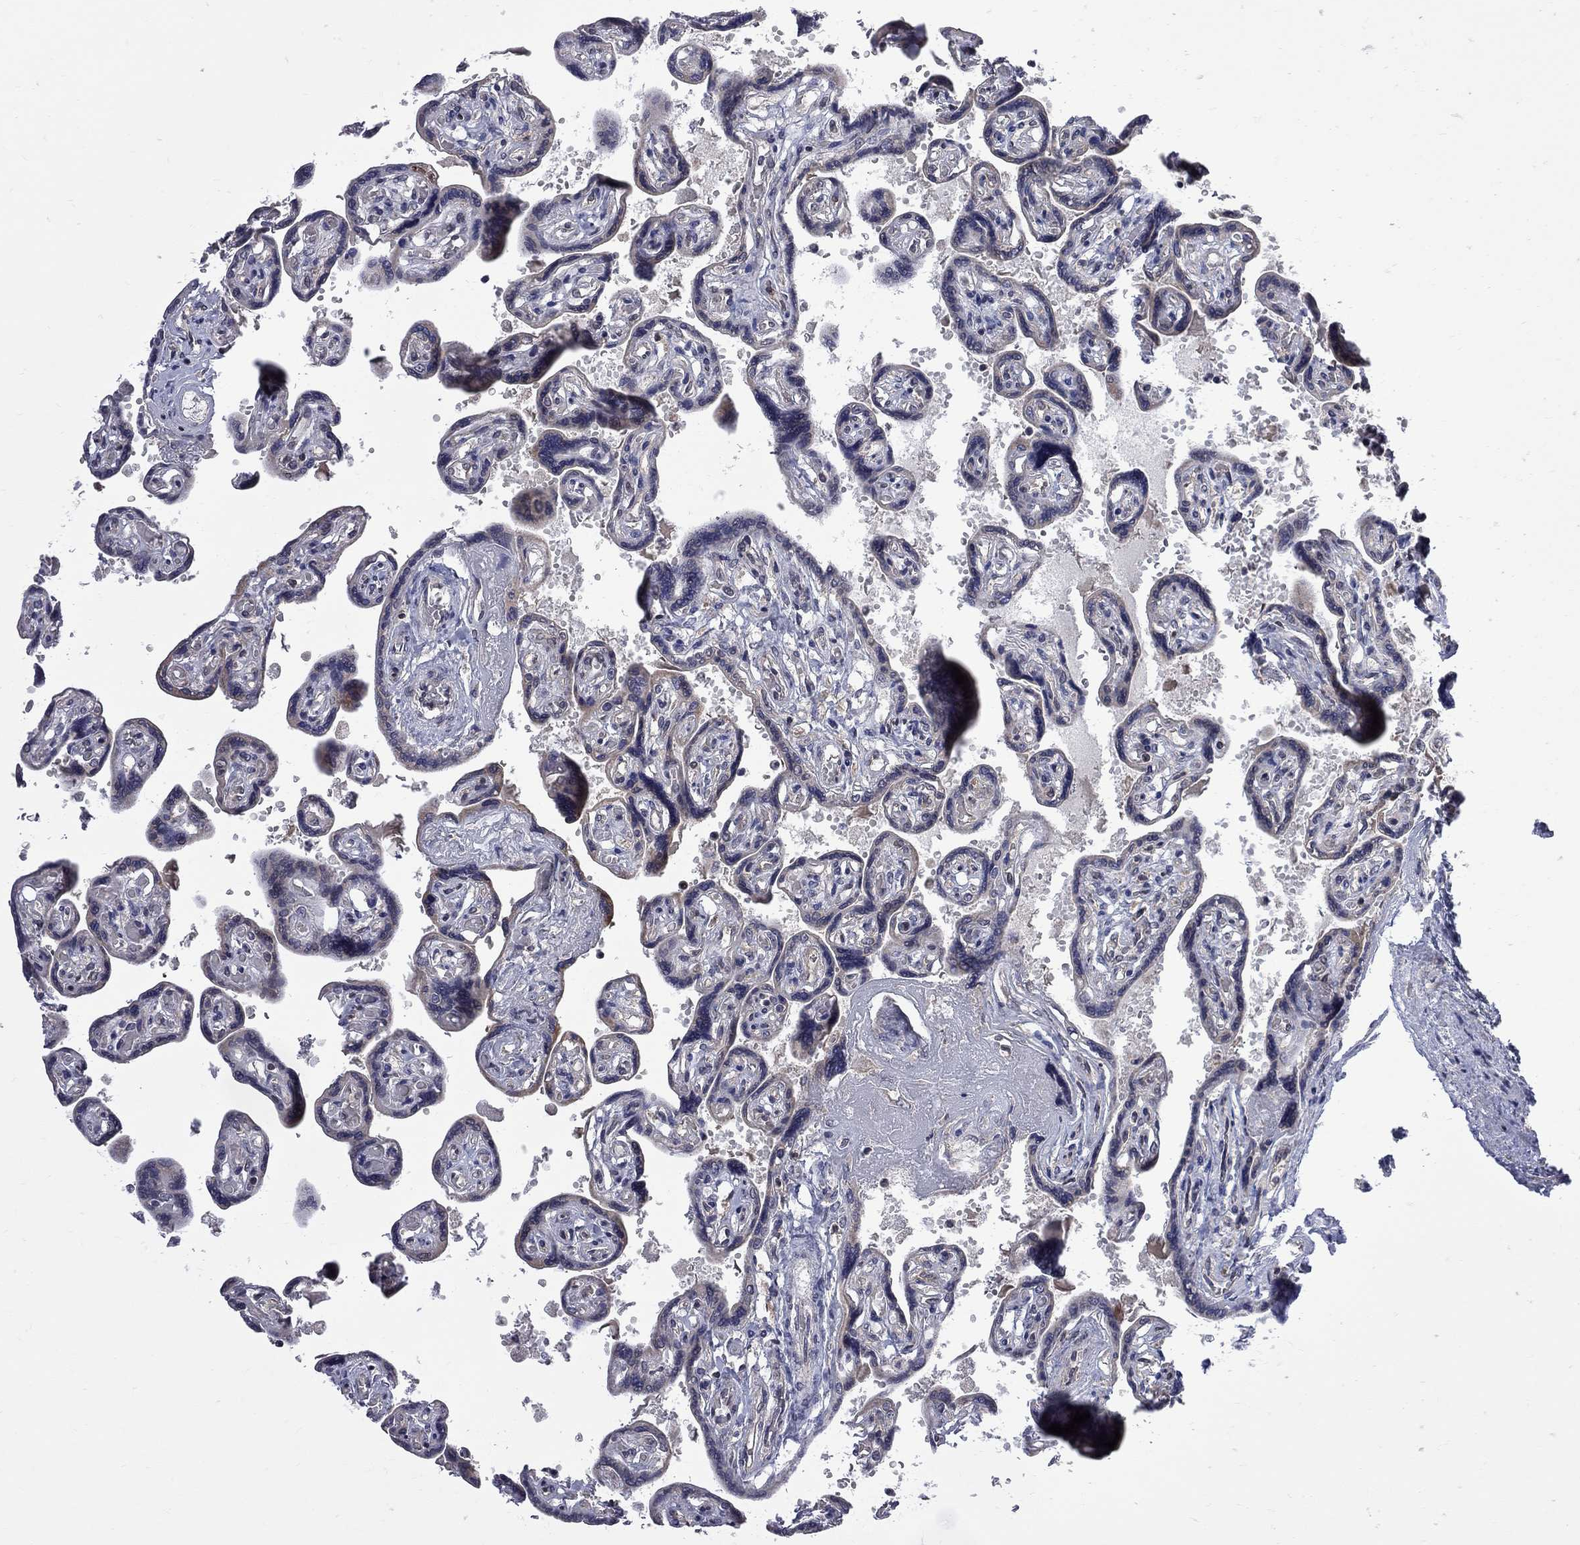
{"staining": {"intensity": "moderate", "quantity": ">75%", "location": "cytoplasmic/membranous"}, "tissue": "placenta", "cell_type": "Decidual cells", "image_type": "normal", "snomed": [{"axis": "morphology", "description": "Normal tissue, NOS"}, {"axis": "topography", "description": "Placenta"}], "caption": "Placenta stained with DAB (3,3'-diaminobenzidine) immunohistochemistry (IHC) shows medium levels of moderate cytoplasmic/membranous positivity in approximately >75% of decidual cells.", "gene": "CNOT11", "patient": {"sex": "female", "age": 32}}